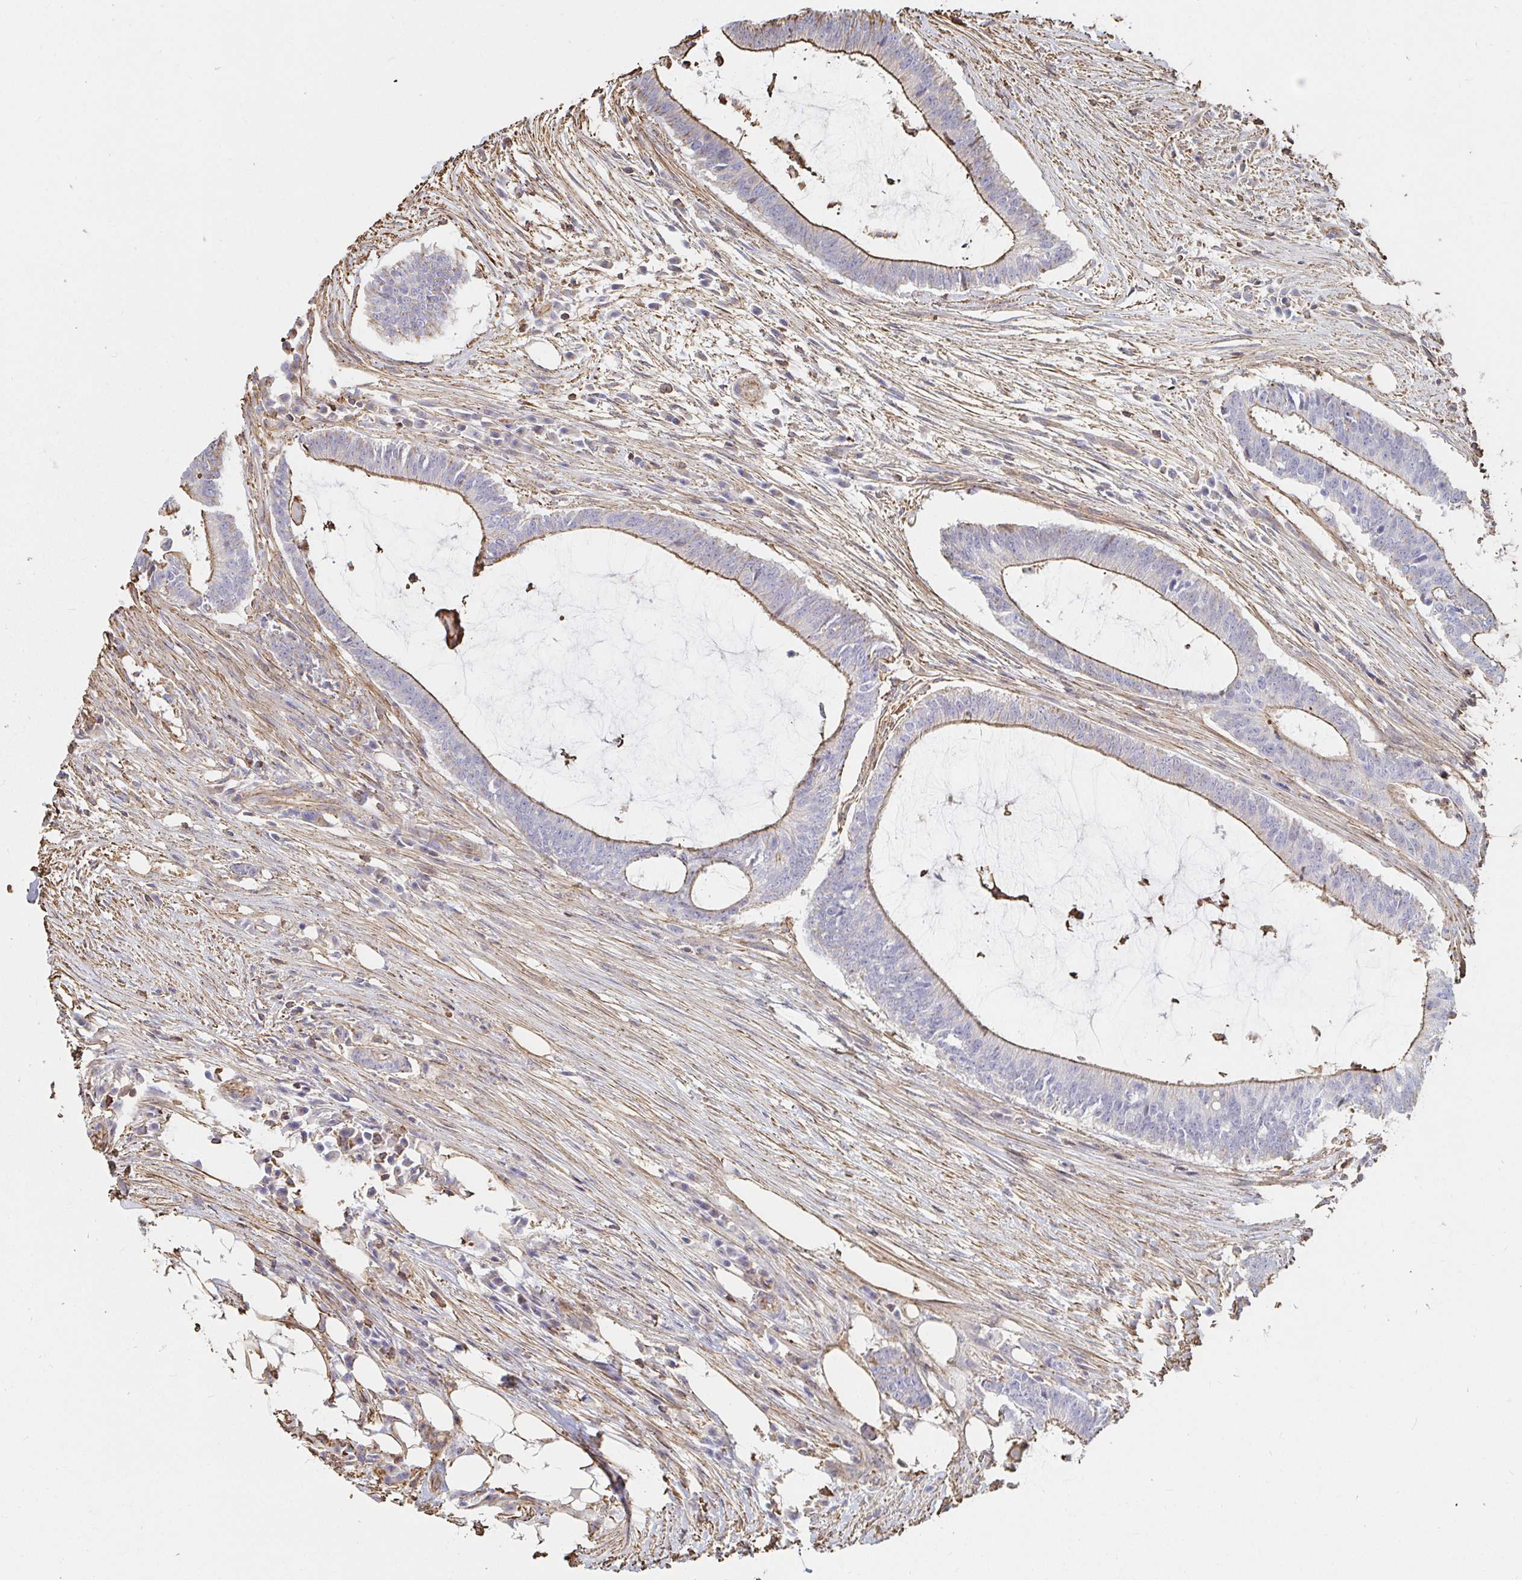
{"staining": {"intensity": "moderate", "quantity": ">75%", "location": "cytoplasmic/membranous"}, "tissue": "colorectal cancer", "cell_type": "Tumor cells", "image_type": "cancer", "snomed": [{"axis": "morphology", "description": "Adenocarcinoma, NOS"}, {"axis": "topography", "description": "Colon"}], "caption": "Protein staining shows moderate cytoplasmic/membranous staining in about >75% of tumor cells in colorectal cancer.", "gene": "PTPN14", "patient": {"sex": "female", "age": 43}}